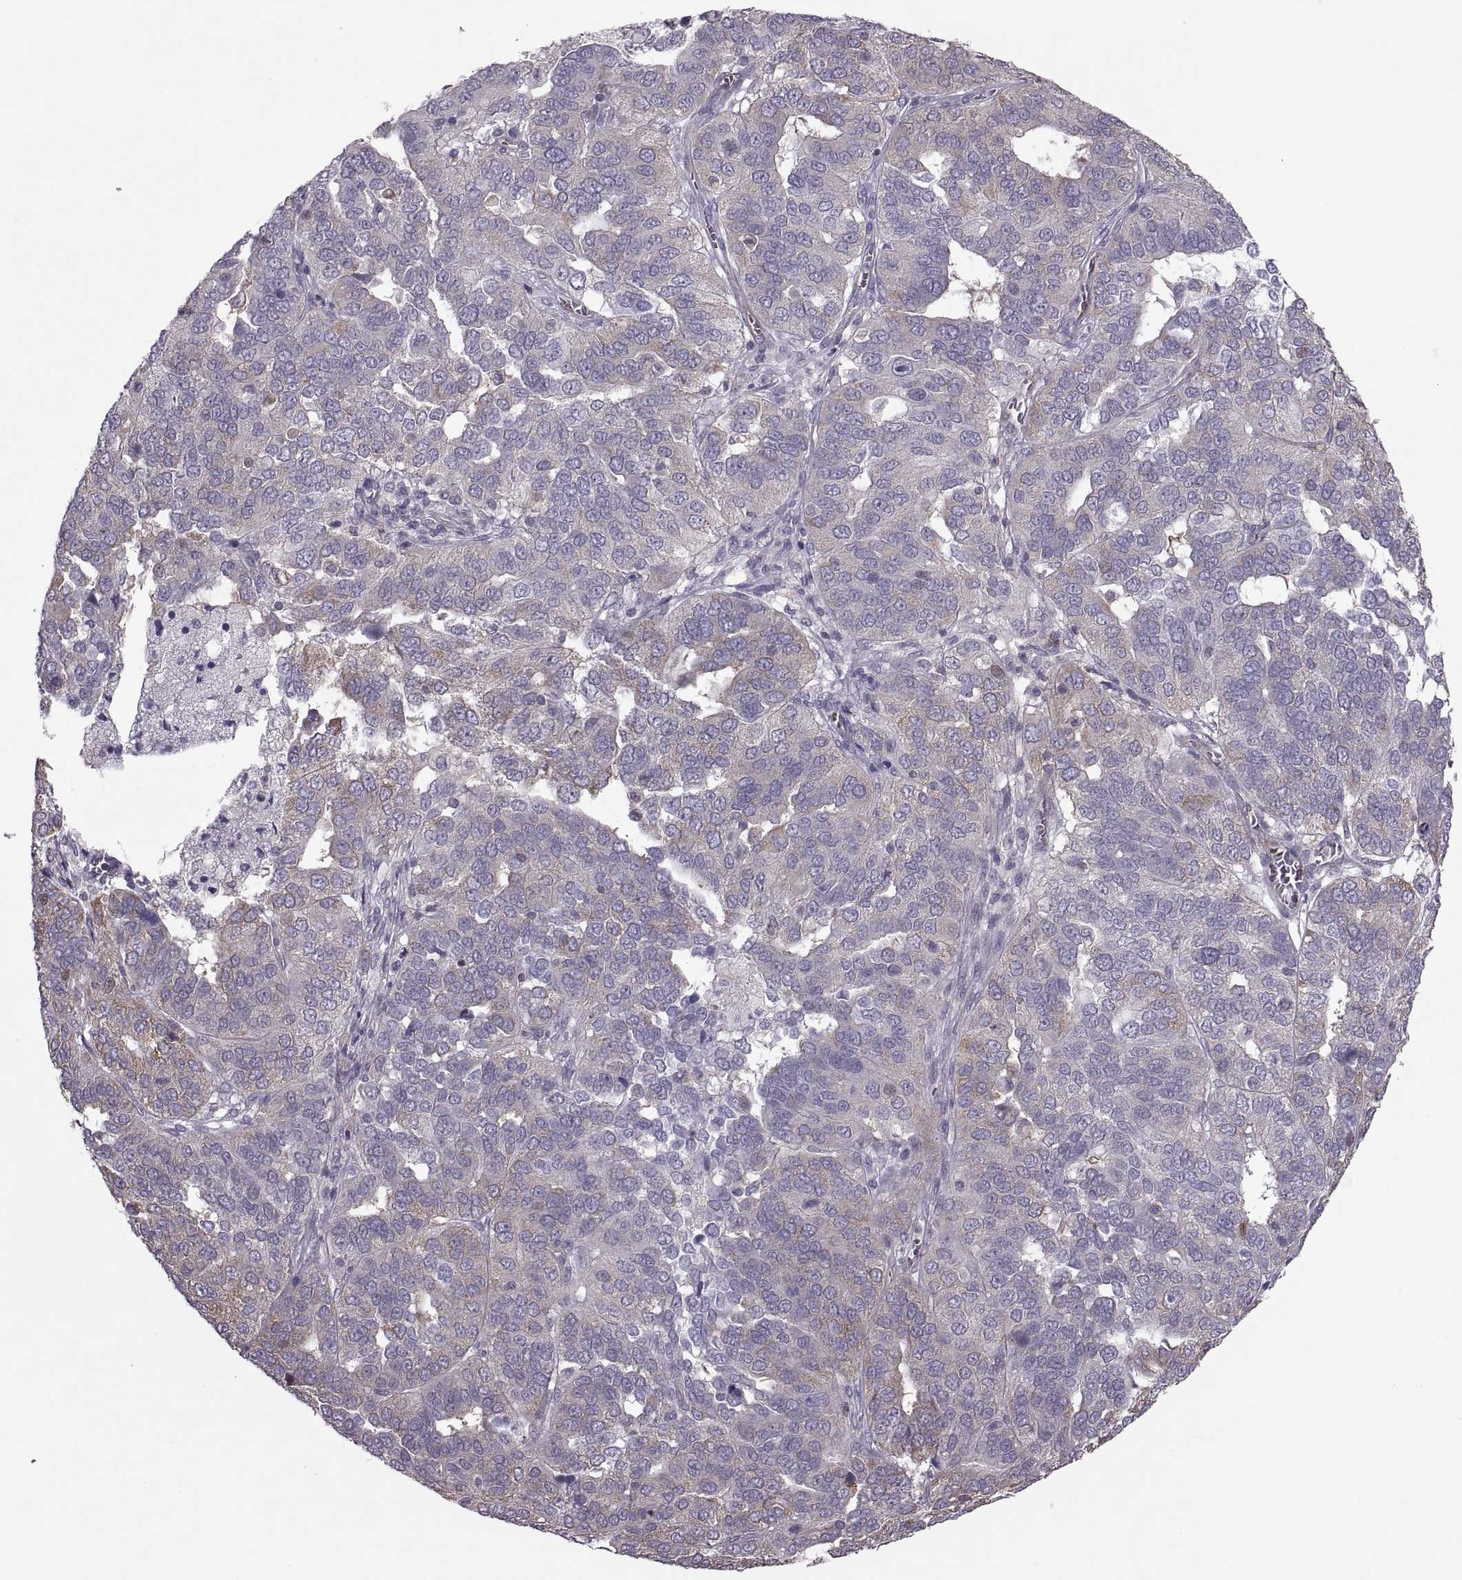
{"staining": {"intensity": "moderate", "quantity": "25%-75%", "location": "cytoplasmic/membranous"}, "tissue": "ovarian cancer", "cell_type": "Tumor cells", "image_type": "cancer", "snomed": [{"axis": "morphology", "description": "Carcinoma, endometroid"}, {"axis": "topography", "description": "Soft tissue"}, {"axis": "topography", "description": "Ovary"}], "caption": "A photomicrograph showing moderate cytoplasmic/membranous positivity in about 25%-75% of tumor cells in endometroid carcinoma (ovarian), as visualized by brown immunohistochemical staining.", "gene": "PABPC1", "patient": {"sex": "female", "age": 52}}